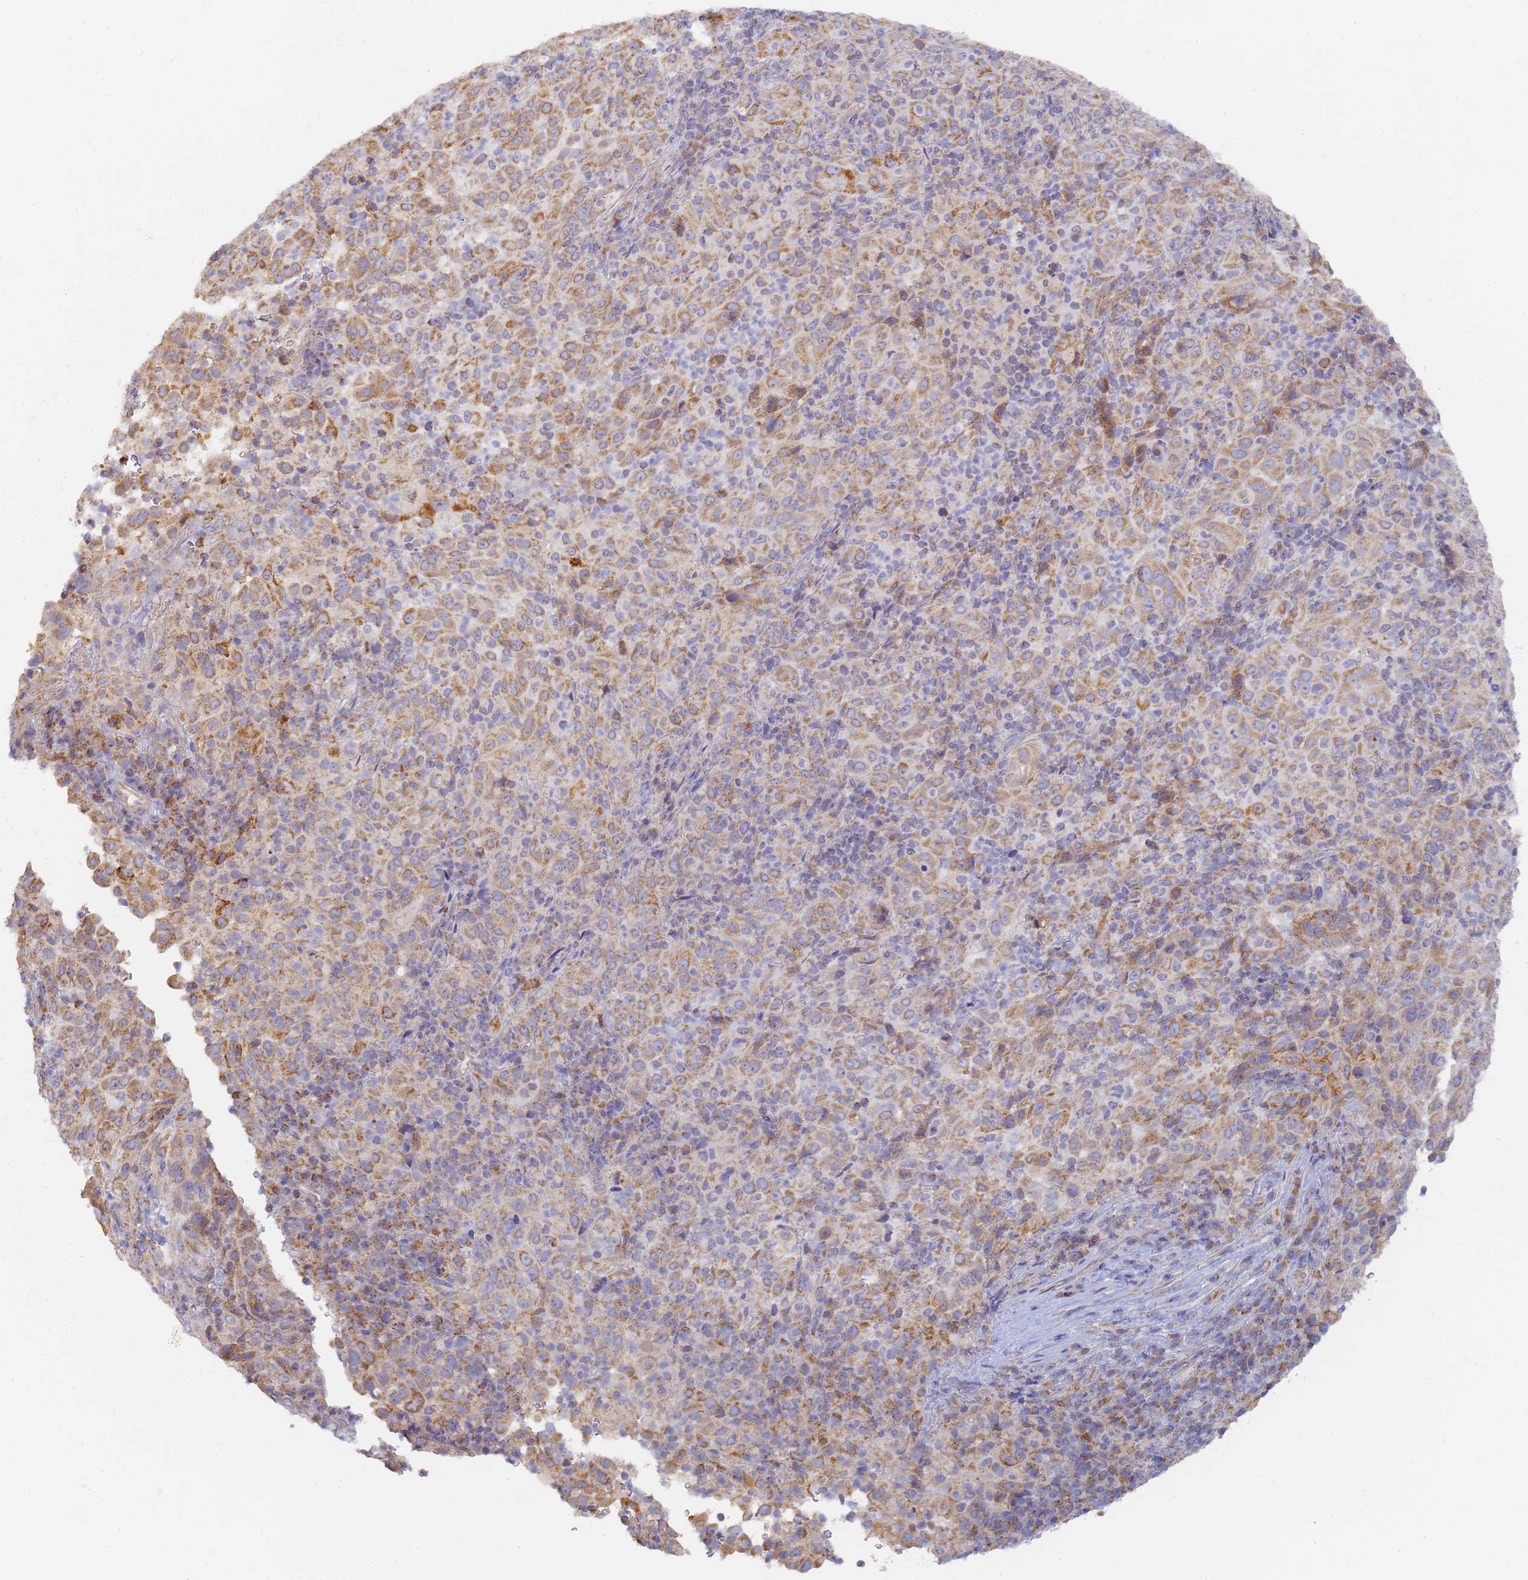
{"staining": {"intensity": "moderate", "quantity": "25%-75%", "location": "cytoplasmic/membranous"}, "tissue": "pancreatic cancer", "cell_type": "Tumor cells", "image_type": "cancer", "snomed": [{"axis": "morphology", "description": "Adenocarcinoma, NOS"}, {"axis": "topography", "description": "Pancreas"}], "caption": "Moderate cytoplasmic/membranous staining is present in about 25%-75% of tumor cells in pancreatic cancer (adenocarcinoma).", "gene": "UTP23", "patient": {"sex": "male", "age": 63}}